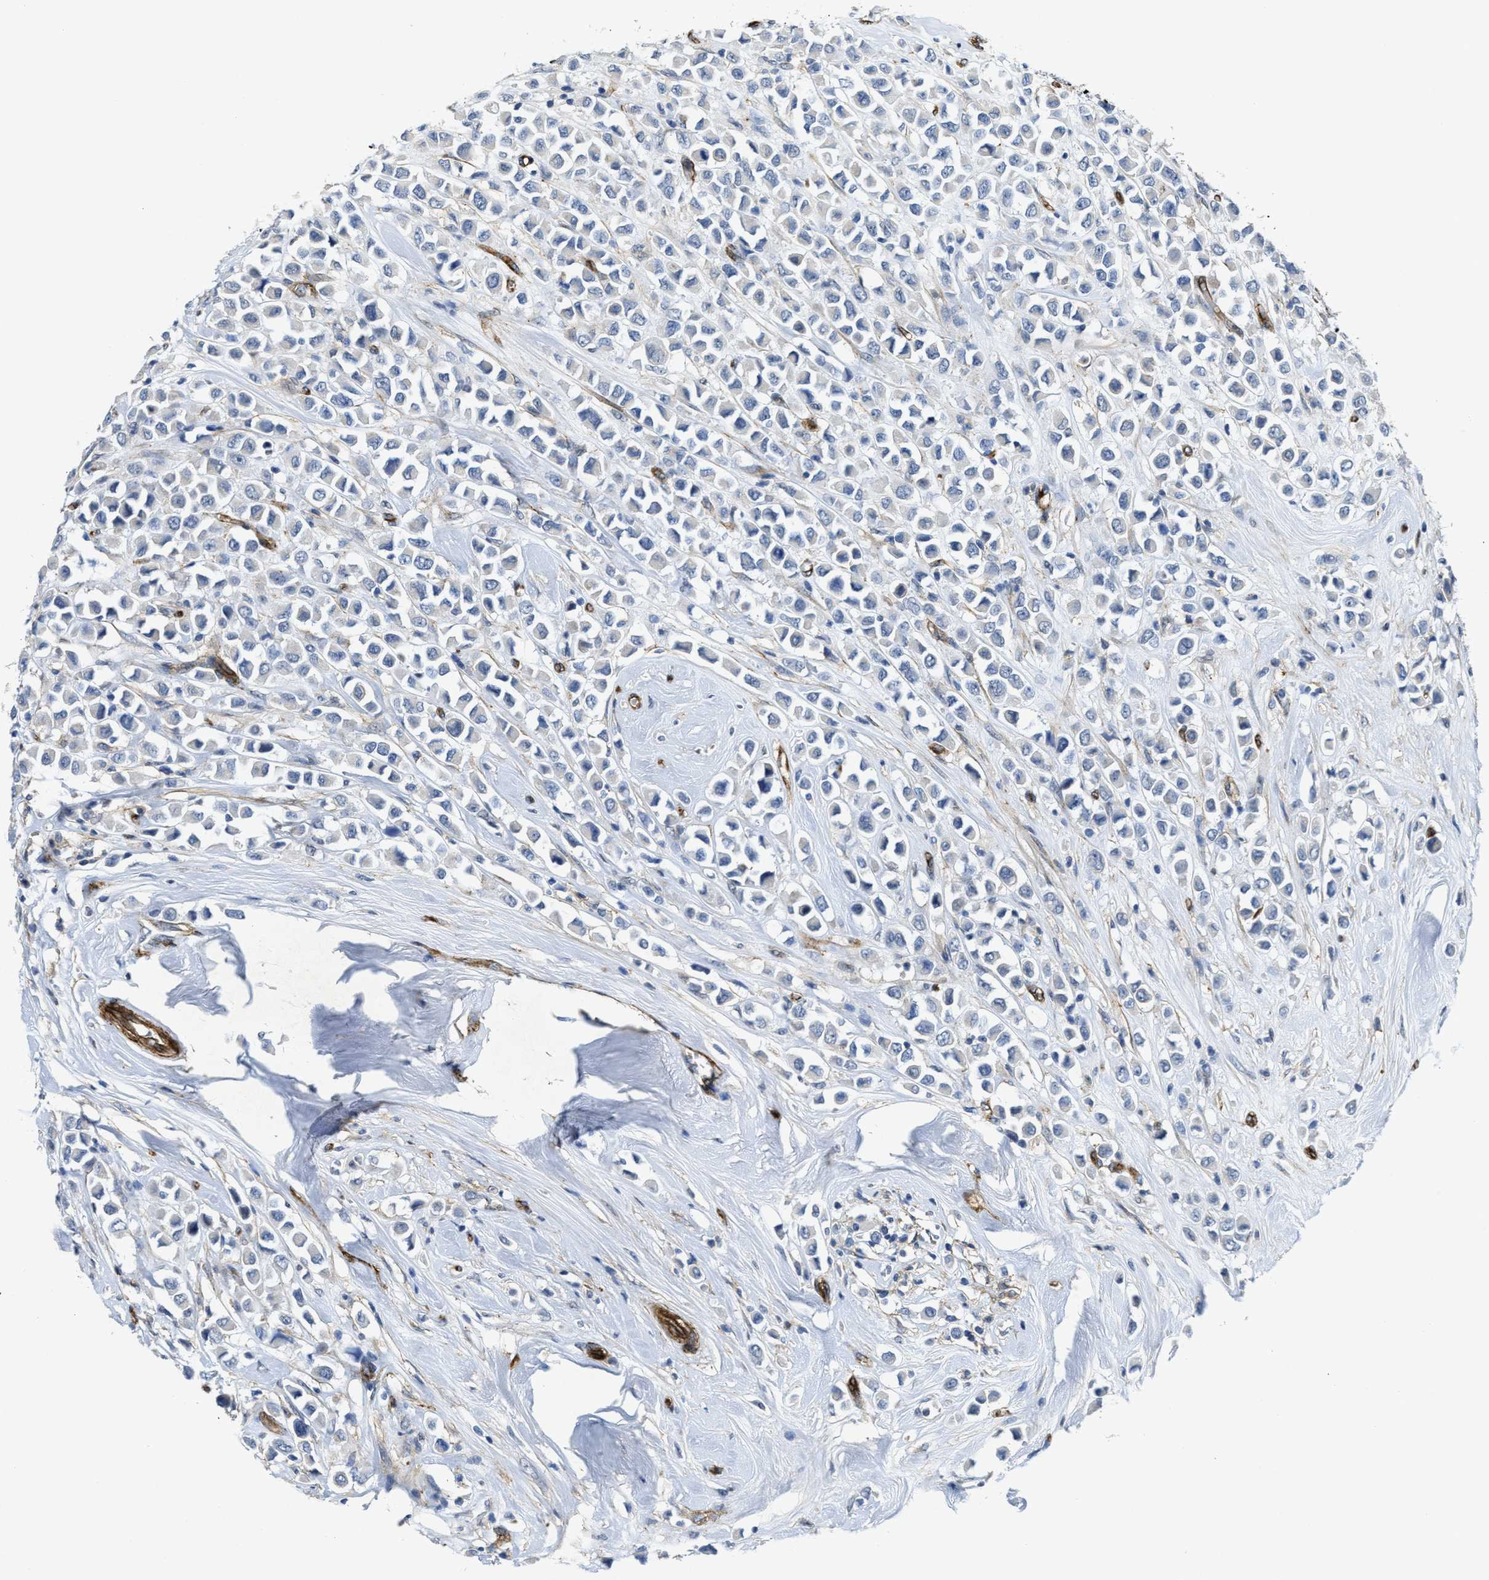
{"staining": {"intensity": "negative", "quantity": "none", "location": "none"}, "tissue": "breast cancer", "cell_type": "Tumor cells", "image_type": "cancer", "snomed": [{"axis": "morphology", "description": "Duct carcinoma"}, {"axis": "topography", "description": "Breast"}], "caption": "A high-resolution micrograph shows IHC staining of breast intraductal carcinoma, which exhibits no significant positivity in tumor cells.", "gene": "NAB1", "patient": {"sex": "female", "age": 61}}